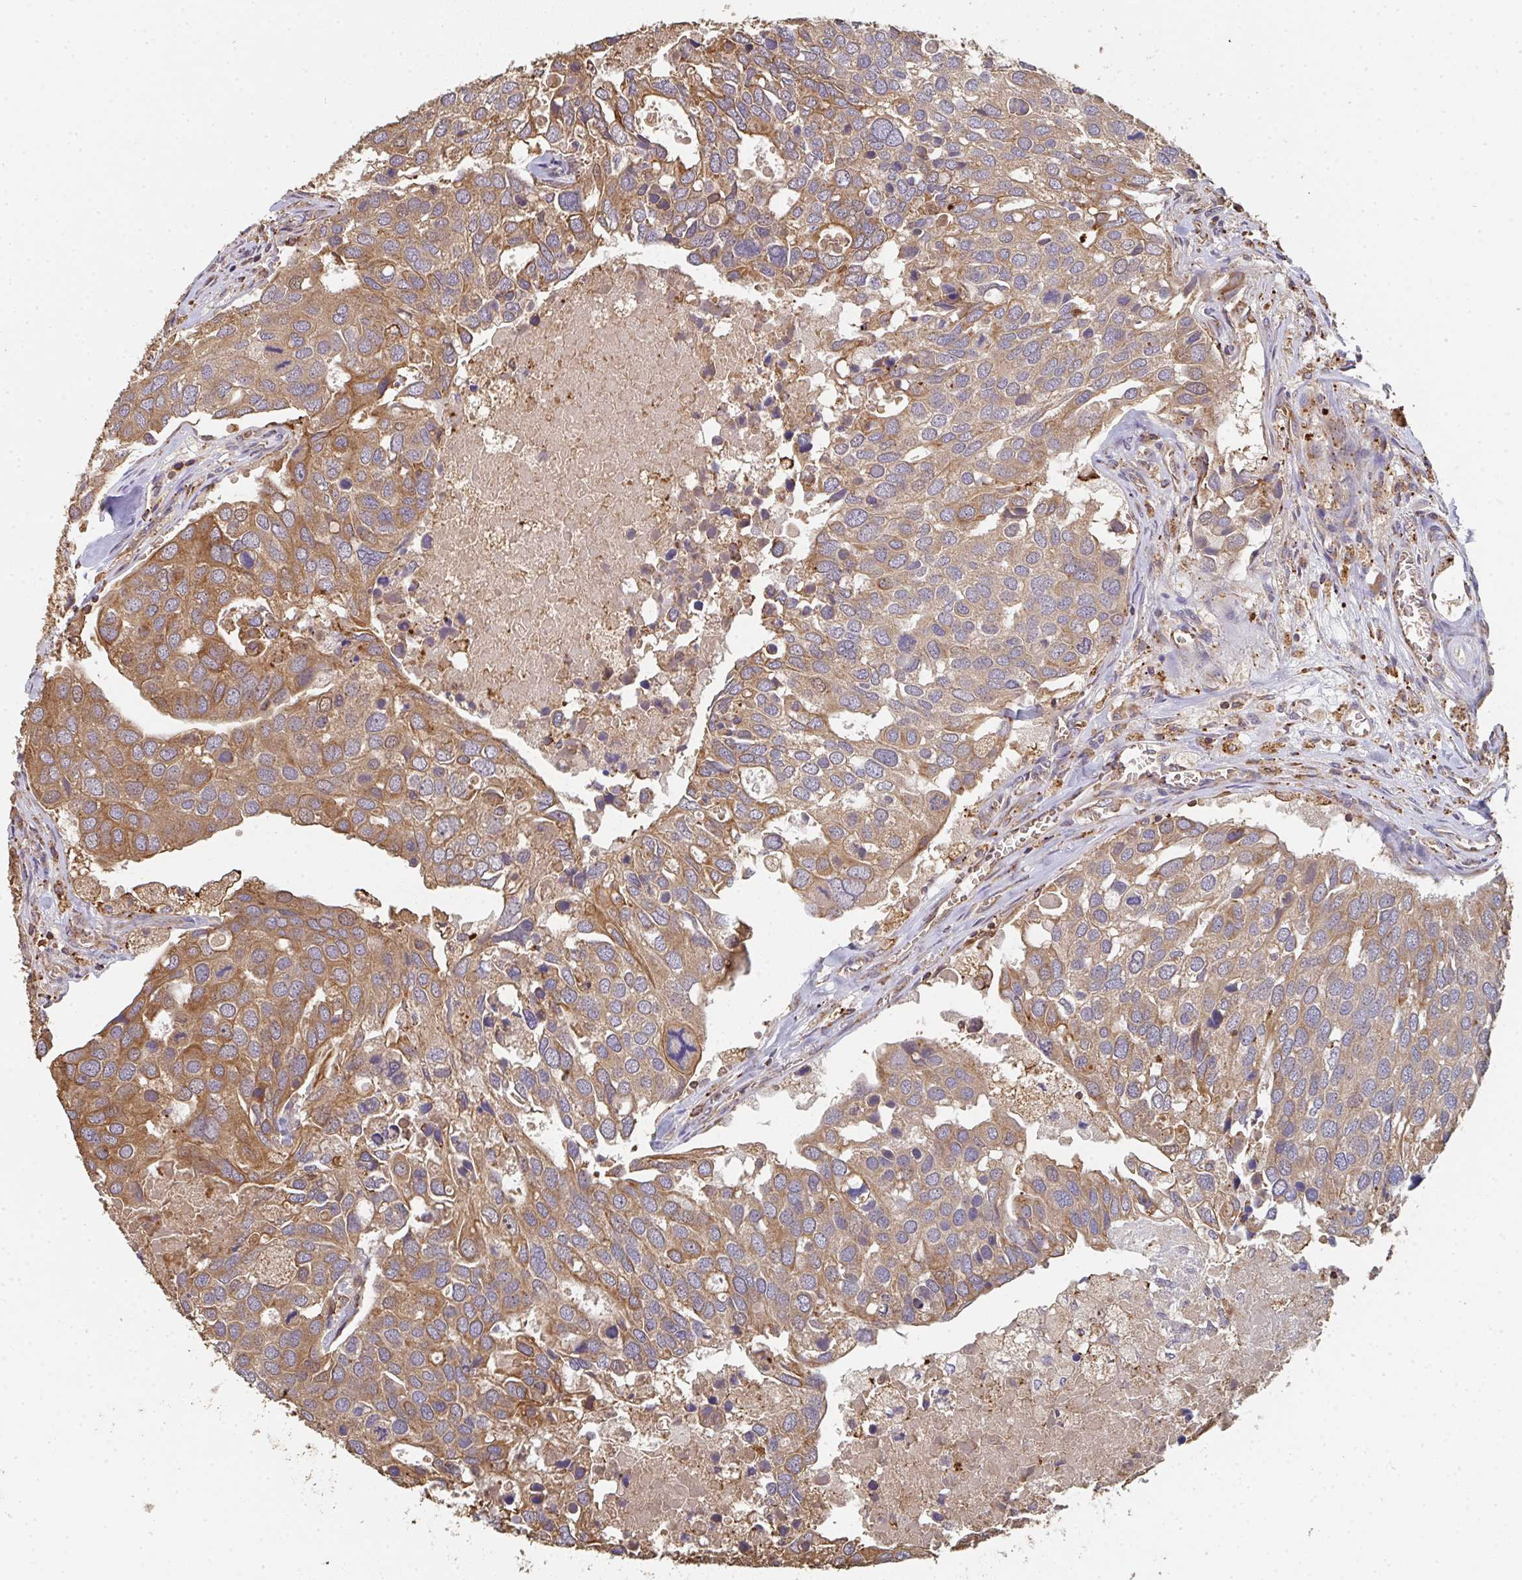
{"staining": {"intensity": "moderate", "quantity": ">75%", "location": "cytoplasmic/membranous"}, "tissue": "breast cancer", "cell_type": "Tumor cells", "image_type": "cancer", "snomed": [{"axis": "morphology", "description": "Duct carcinoma"}, {"axis": "topography", "description": "Breast"}], "caption": "A micrograph of breast cancer (infiltrating ductal carcinoma) stained for a protein exhibits moderate cytoplasmic/membranous brown staining in tumor cells.", "gene": "POLG", "patient": {"sex": "female", "age": 83}}